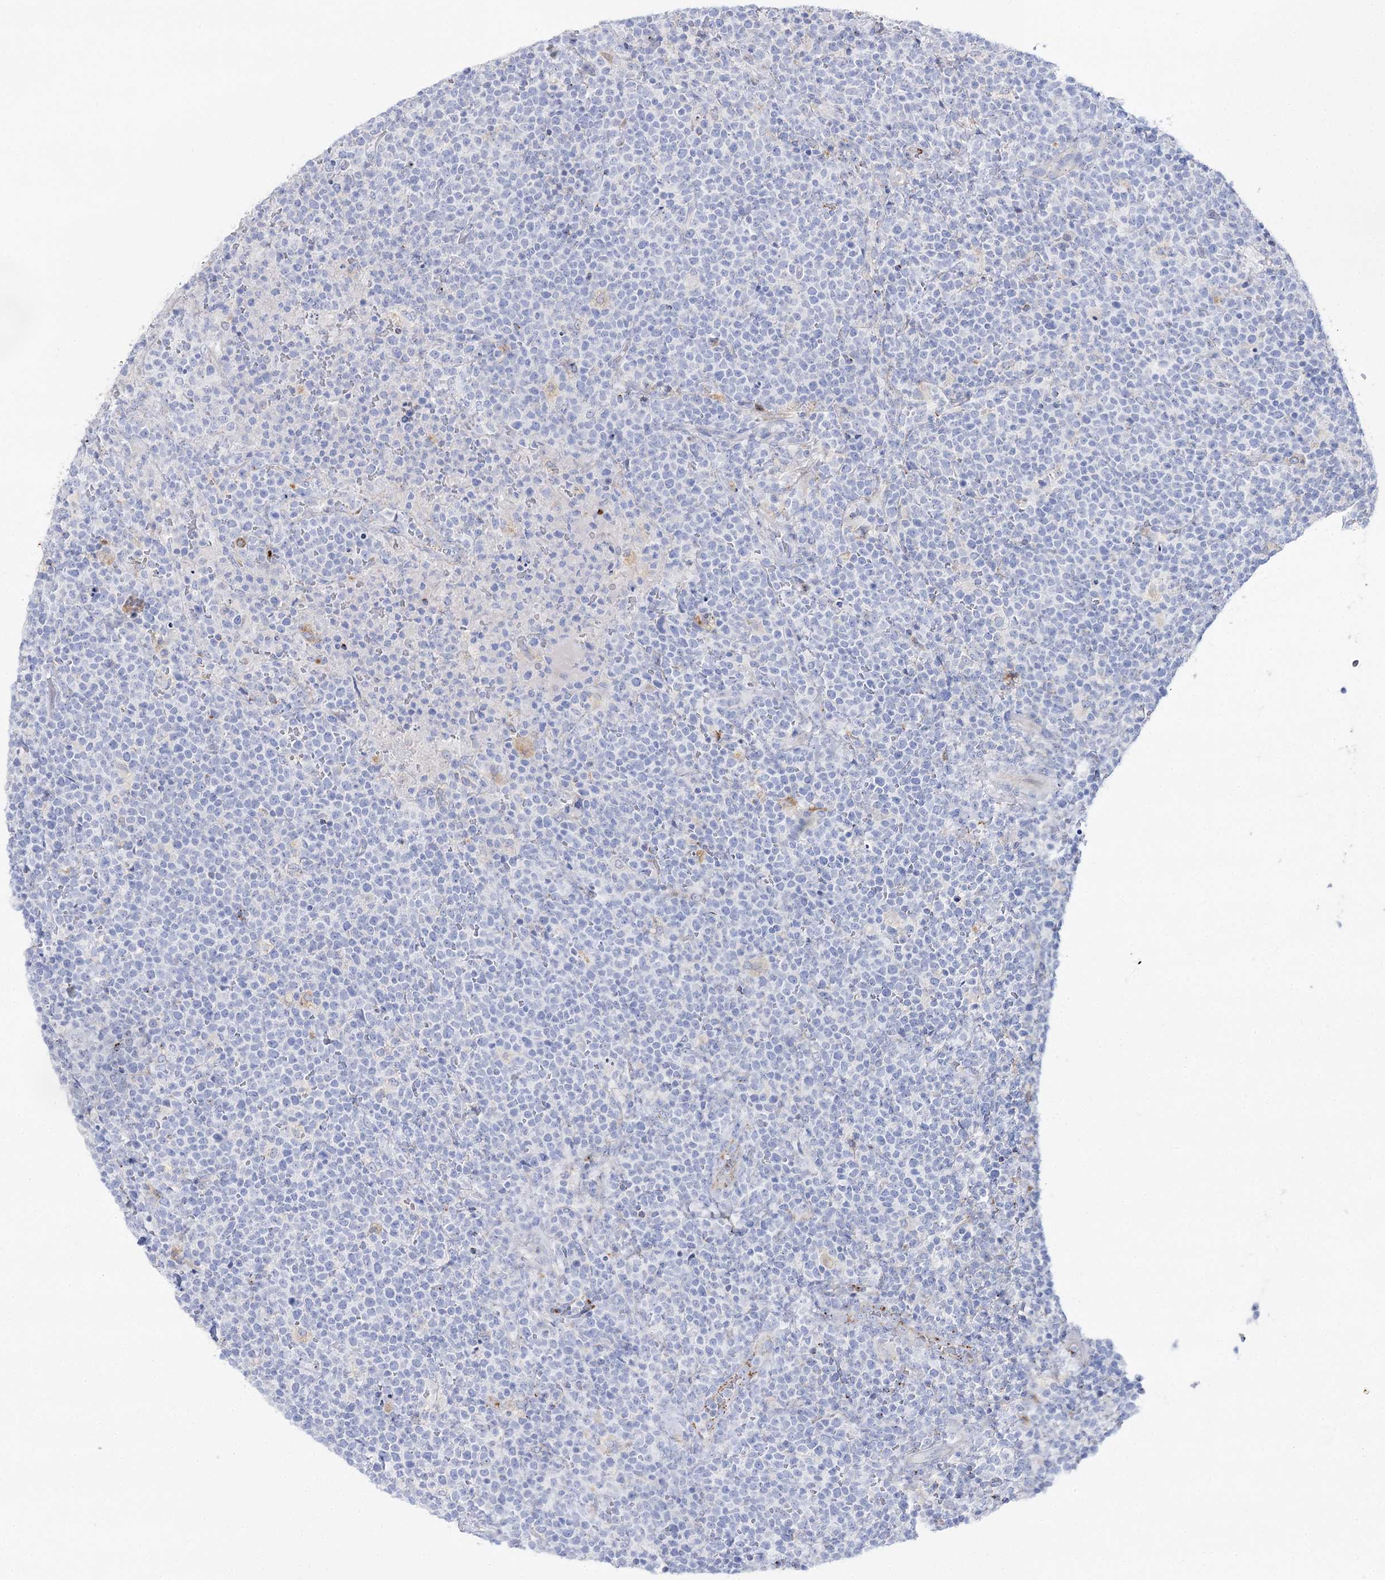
{"staining": {"intensity": "negative", "quantity": "none", "location": "none"}, "tissue": "lymphoma", "cell_type": "Tumor cells", "image_type": "cancer", "snomed": [{"axis": "morphology", "description": "Malignant lymphoma, non-Hodgkin's type, High grade"}, {"axis": "topography", "description": "Lymph node"}], "caption": "Micrograph shows no protein expression in tumor cells of malignant lymphoma, non-Hodgkin's type (high-grade) tissue.", "gene": "SLC3A1", "patient": {"sex": "male", "age": 61}}